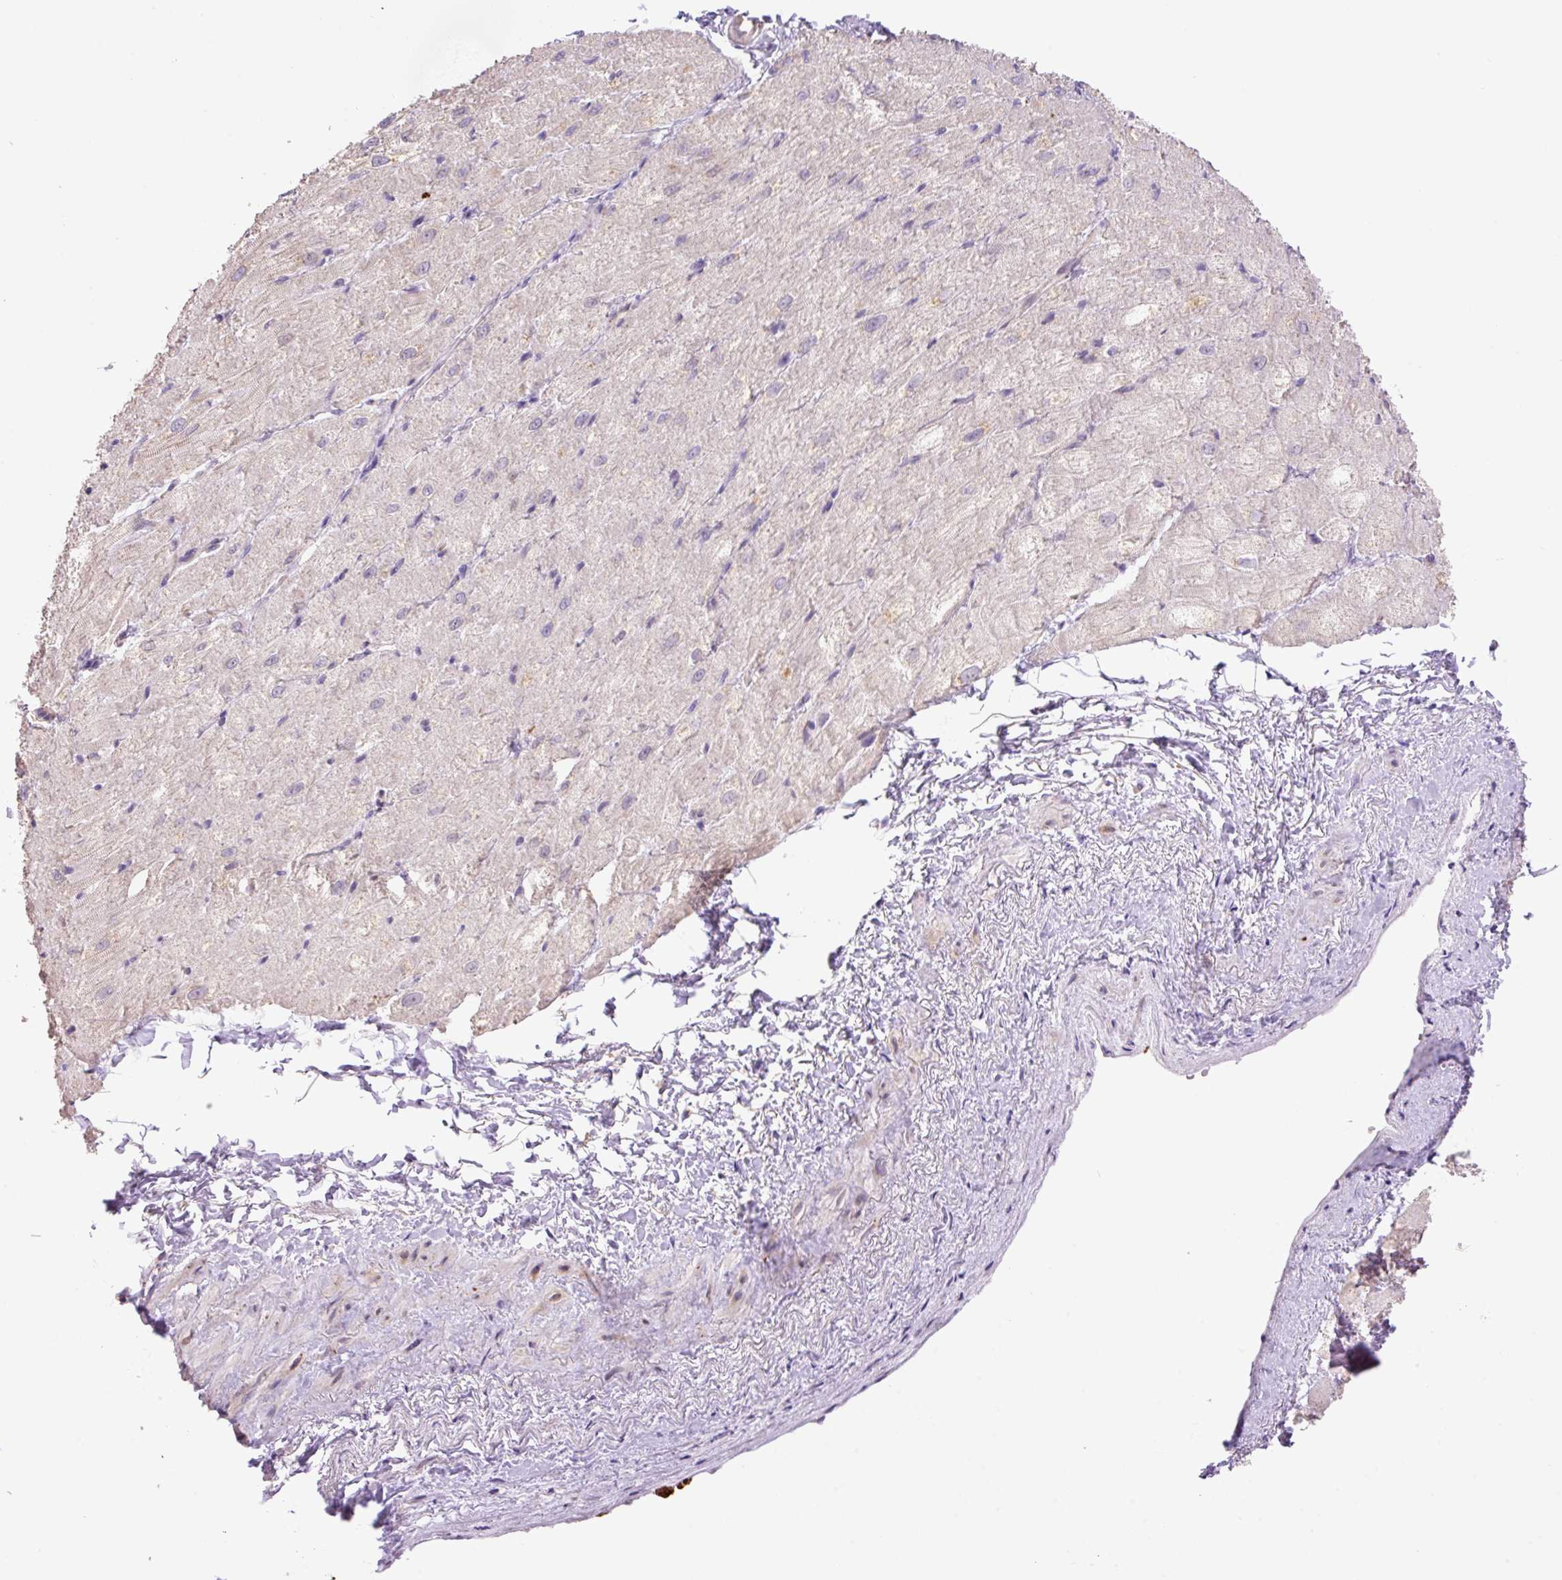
{"staining": {"intensity": "weak", "quantity": "<25%", "location": "cytoplasmic/membranous"}, "tissue": "heart muscle", "cell_type": "Cardiomyocytes", "image_type": "normal", "snomed": [{"axis": "morphology", "description": "Normal tissue, NOS"}, {"axis": "topography", "description": "Heart"}], "caption": "Immunohistochemistry (IHC) histopathology image of benign heart muscle: heart muscle stained with DAB (3,3'-diaminobenzidine) shows no significant protein staining in cardiomyocytes. Brightfield microscopy of IHC stained with DAB (3,3'-diaminobenzidine) (brown) and hematoxylin (blue), captured at high magnification.", "gene": "HABP4", "patient": {"sex": "male", "age": 62}}